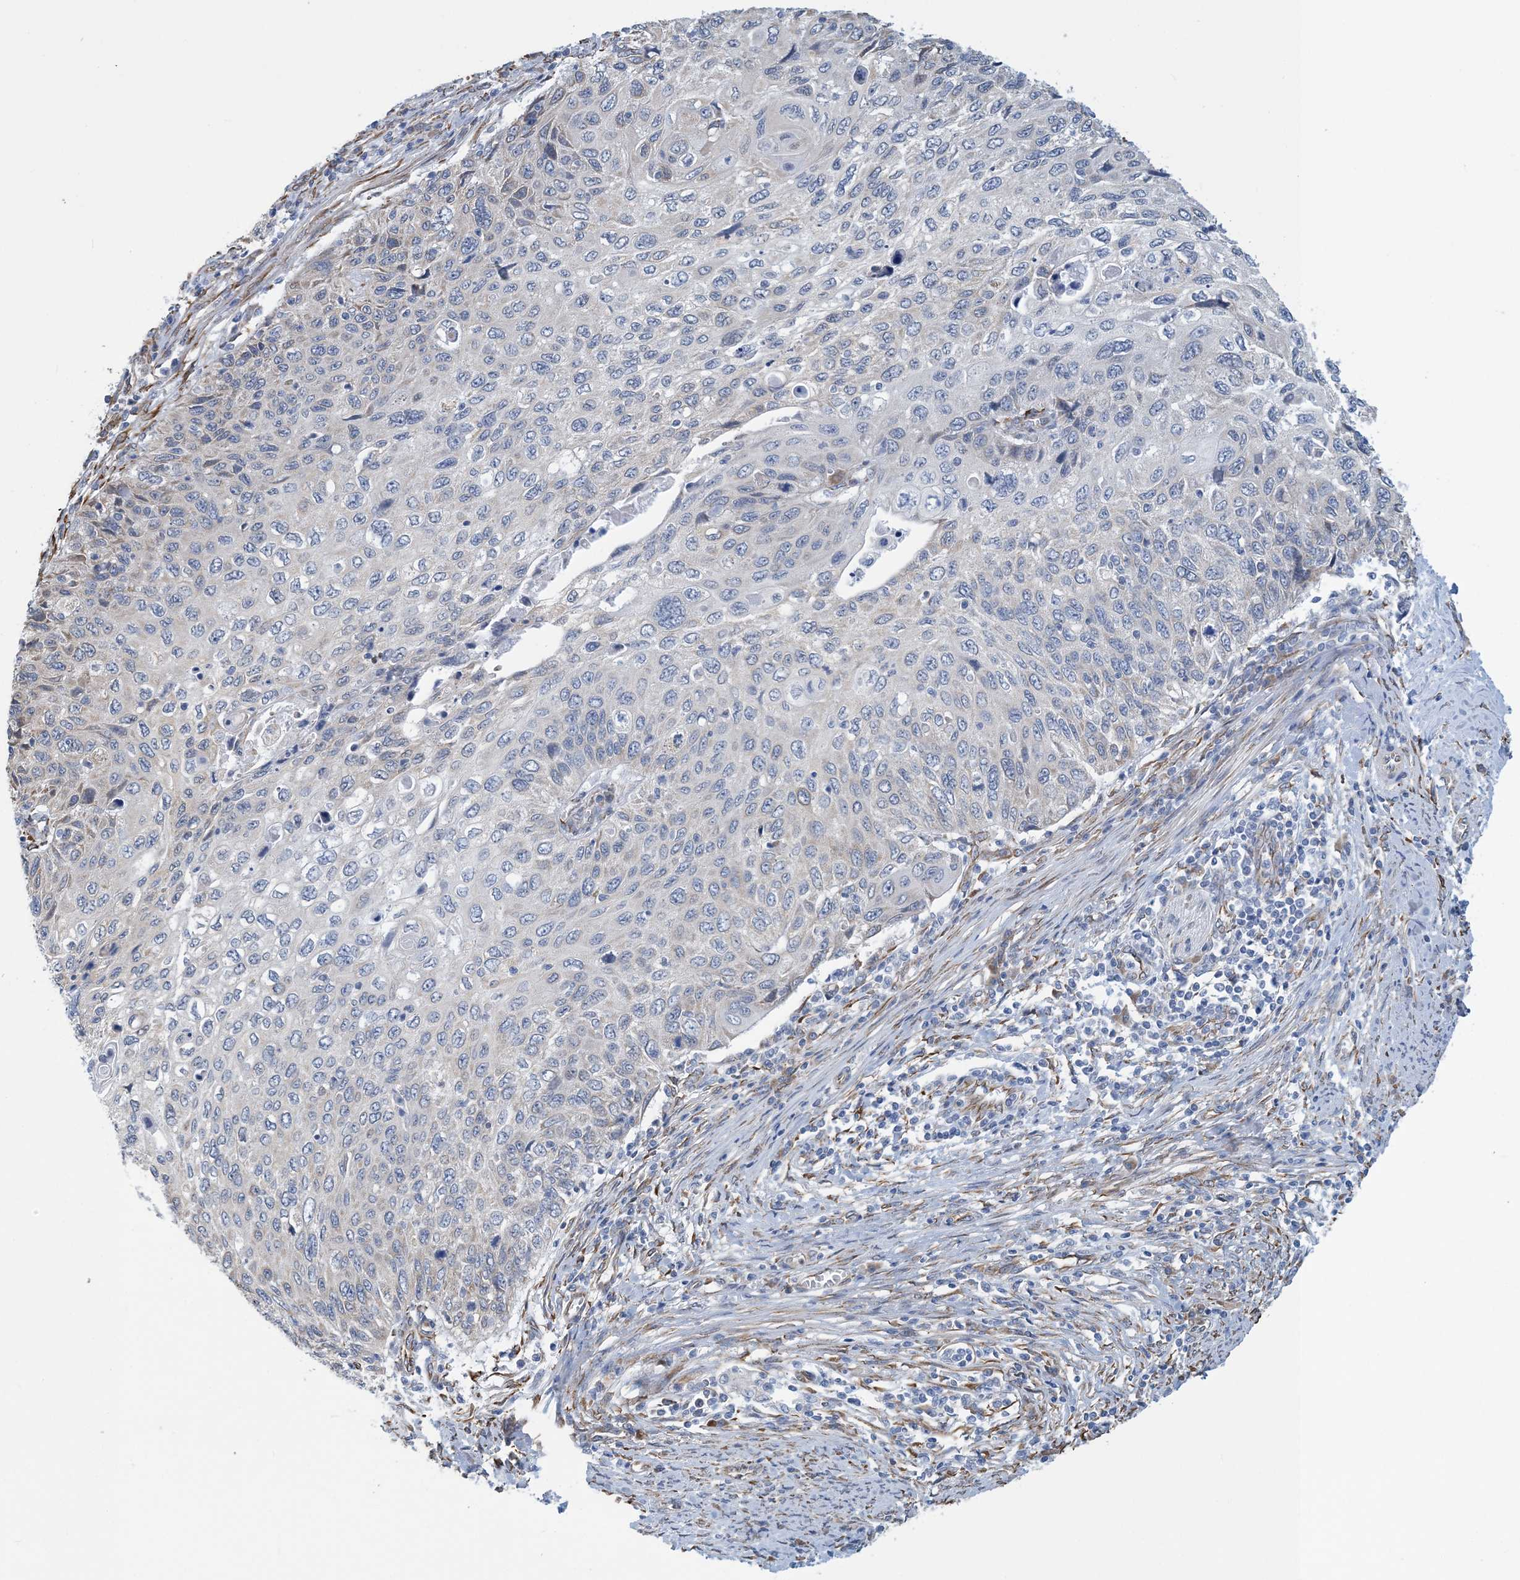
{"staining": {"intensity": "negative", "quantity": "none", "location": "none"}, "tissue": "cervical cancer", "cell_type": "Tumor cells", "image_type": "cancer", "snomed": [{"axis": "morphology", "description": "Squamous cell carcinoma, NOS"}, {"axis": "topography", "description": "Cervix"}], "caption": "Cervical squamous cell carcinoma stained for a protein using IHC displays no staining tumor cells.", "gene": "CCDC14", "patient": {"sex": "female", "age": 70}}